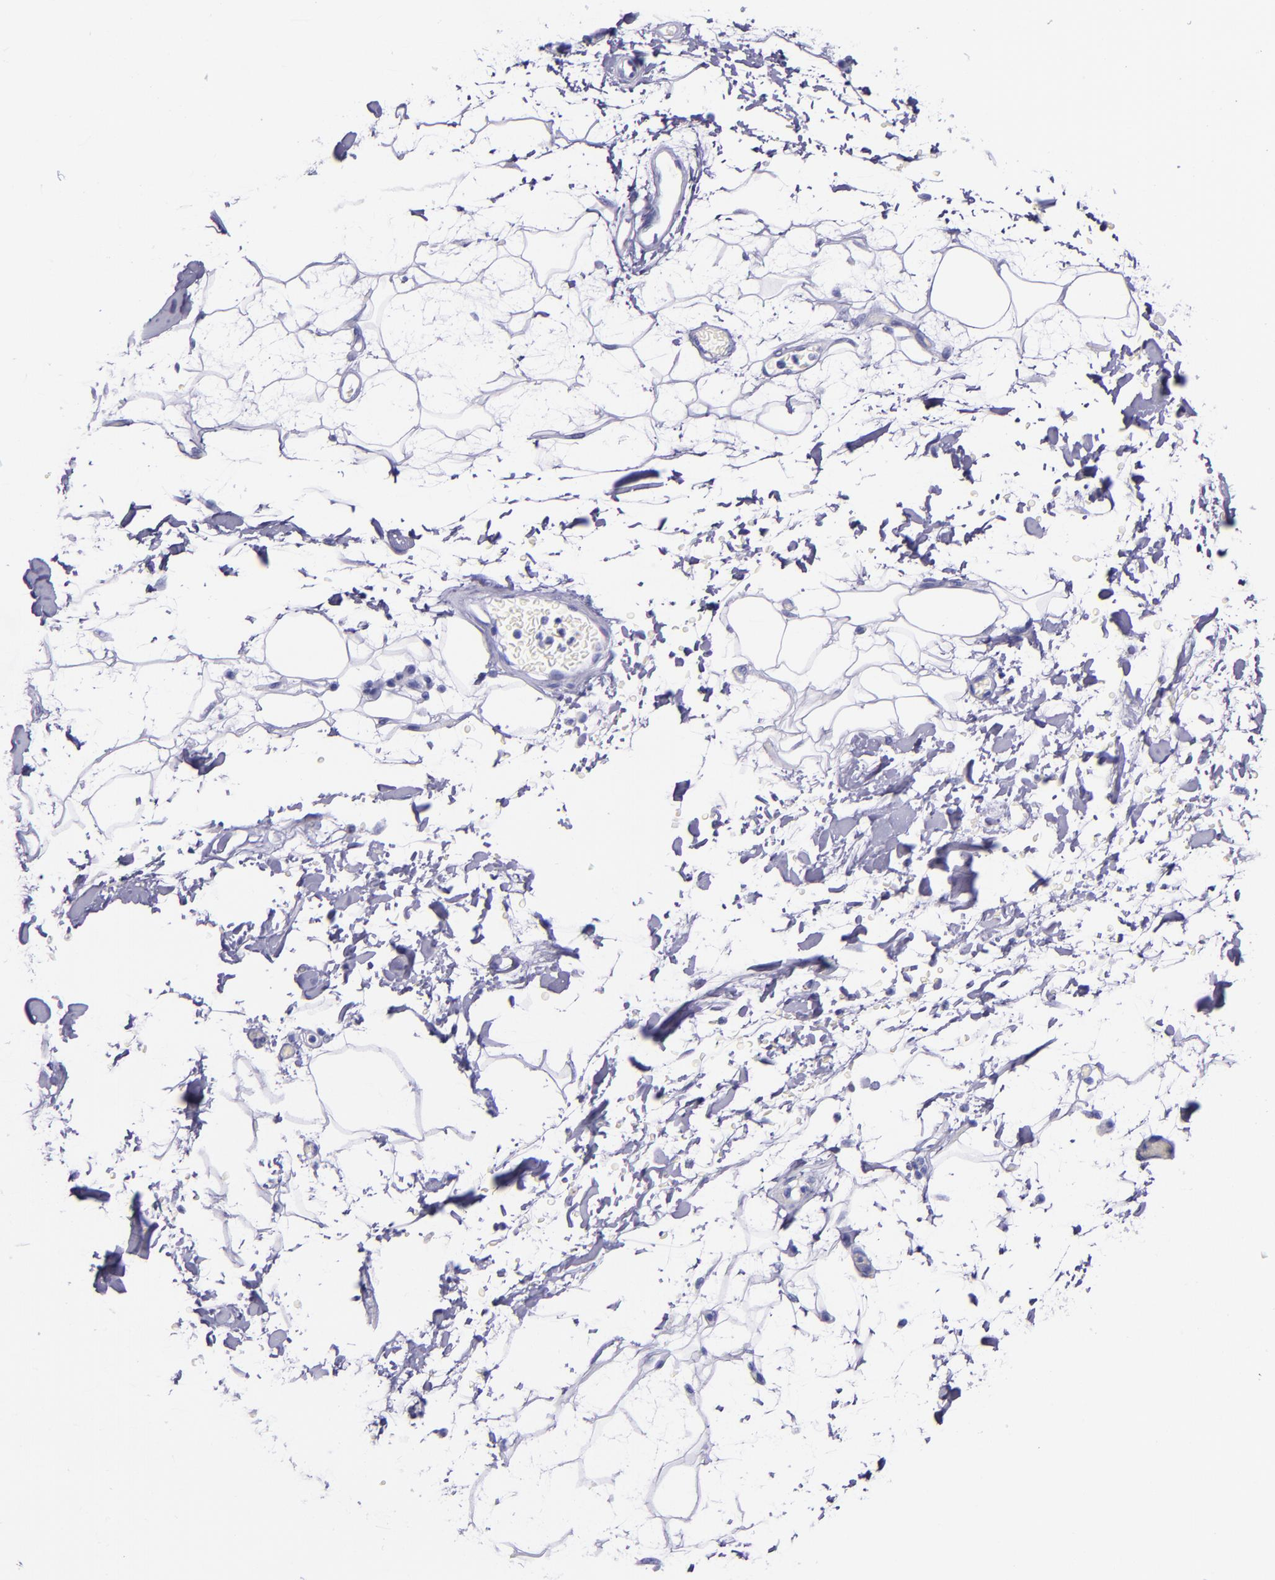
{"staining": {"intensity": "negative", "quantity": "none", "location": "none"}, "tissue": "adipose tissue", "cell_type": "Adipocytes", "image_type": "normal", "snomed": [{"axis": "morphology", "description": "Normal tissue, NOS"}, {"axis": "topography", "description": "Soft tissue"}], "caption": "Benign adipose tissue was stained to show a protein in brown. There is no significant expression in adipocytes.", "gene": "SLPI", "patient": {"sex": "male", "age": 72}}